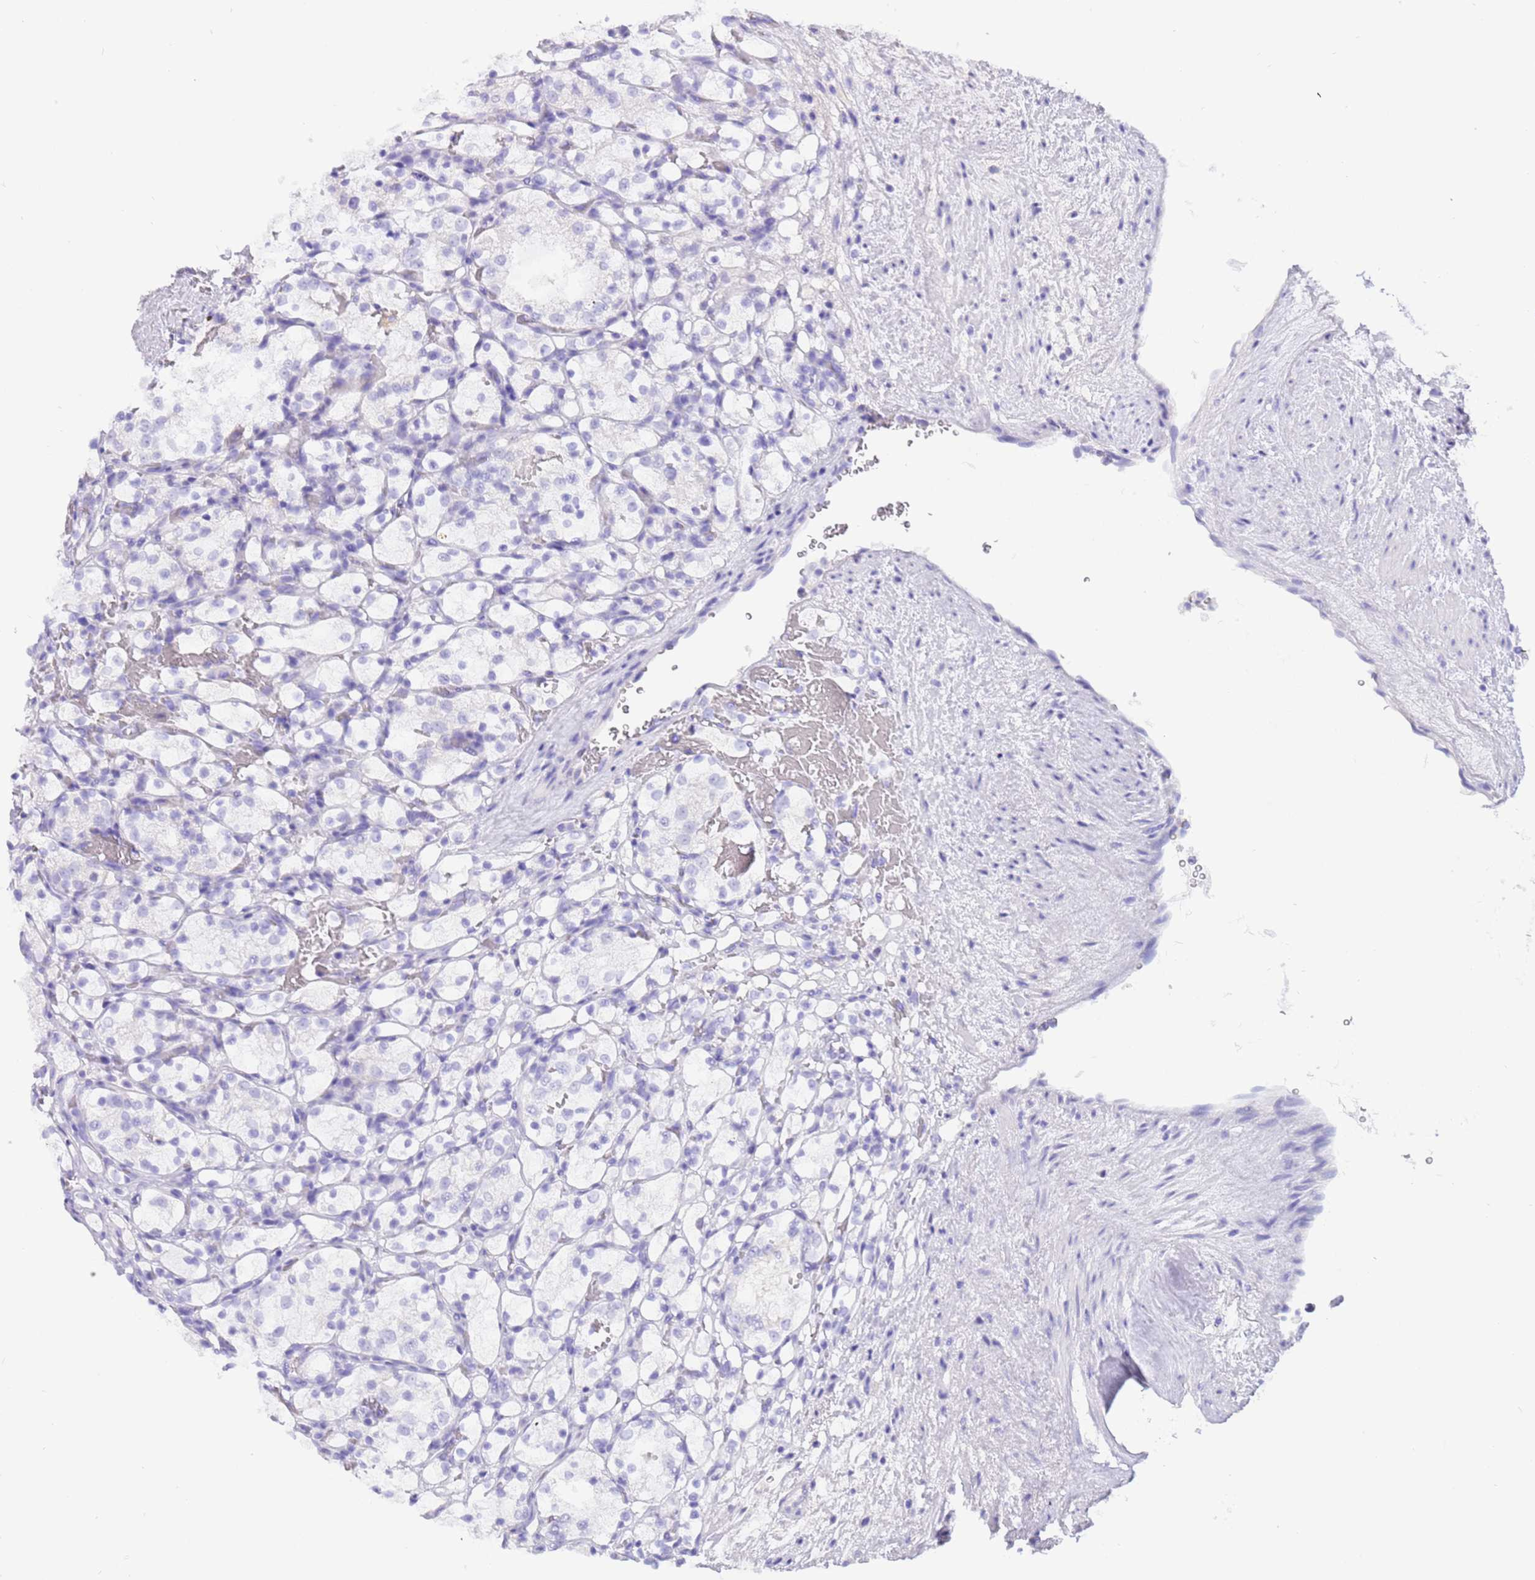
{"staining": {"intensity": "negative", "quantity": "none", "location": "none"}, "tissue": "renal cancer", "cell_type": "Tumor cells", "image_type": "cancer", "snomed": [{"axis": "morphology", "description": "Adenocarcinoma, NOS"}, {"axis": "topography", "description": "Kidney"}], "caption": "High magnification brightfield microscopy of renal cancer (adenocarcinoma) stained with DAB (3,3'-diaminobenzidine) (brown) and counterstained with hematoxylin (blue): tumor cells show no significant positivity.", "gene": "CPB1", "patient": {"sex": "female", "age": 69}}